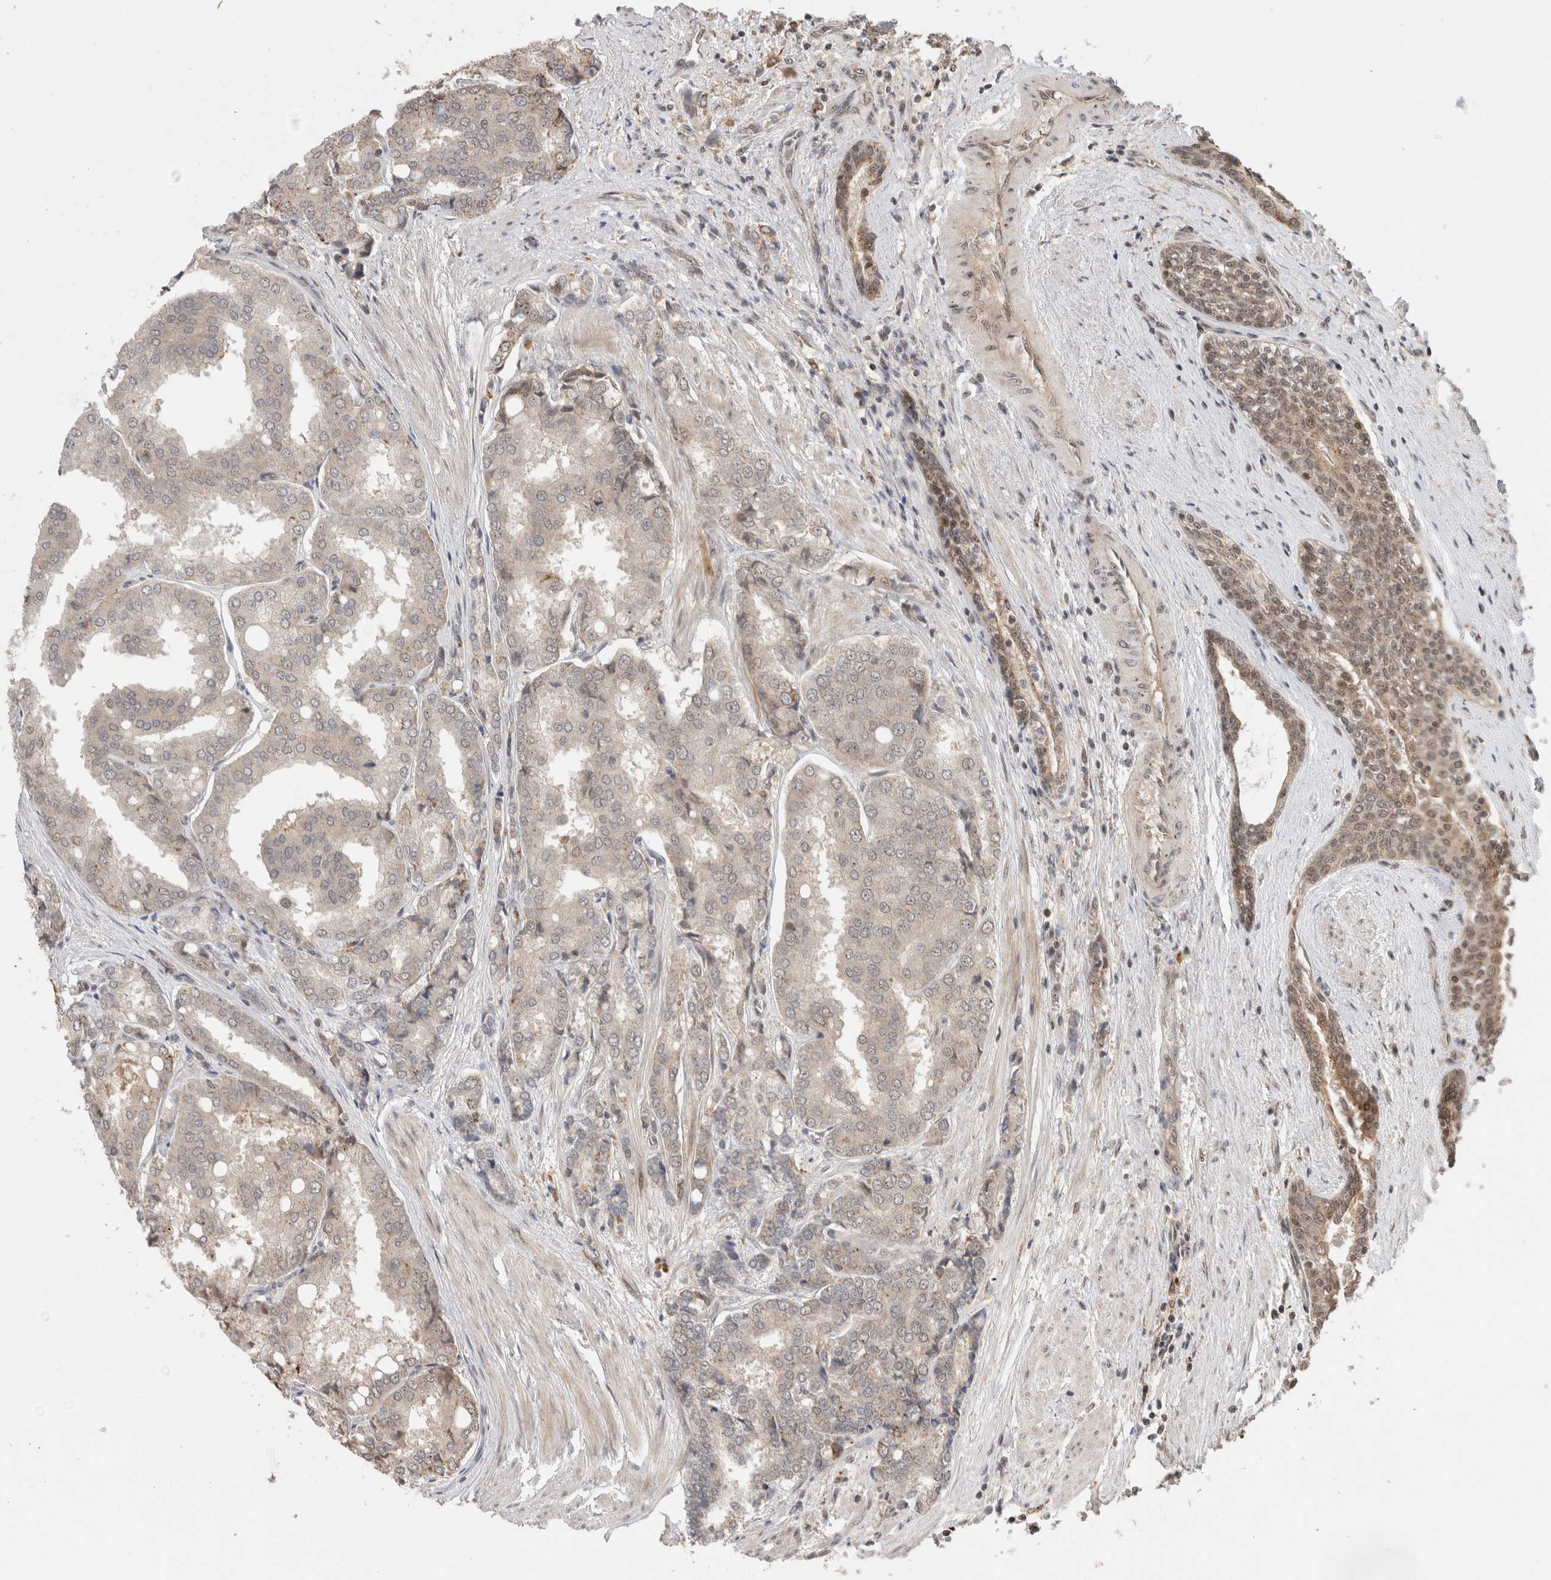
{"staining": {"intensity": "negative", "quantity": "none", "location": "none"}, "tissue": "prostate cancer", "cell_type": "Tumor cells", "image_type": "cancer", "snomed": [{"axis": "morphology", "description": "Adenocarcinoma, High grade"}, {"axis": "topography", "description": "Prostate"}], "caption": "The micrograph exhibits no staining of tumor cells in prostate cancer (high-grade adenocarcinoma).", "gene": "MPHOSPH6", "patient": {"sex": "male", "age": 50}}